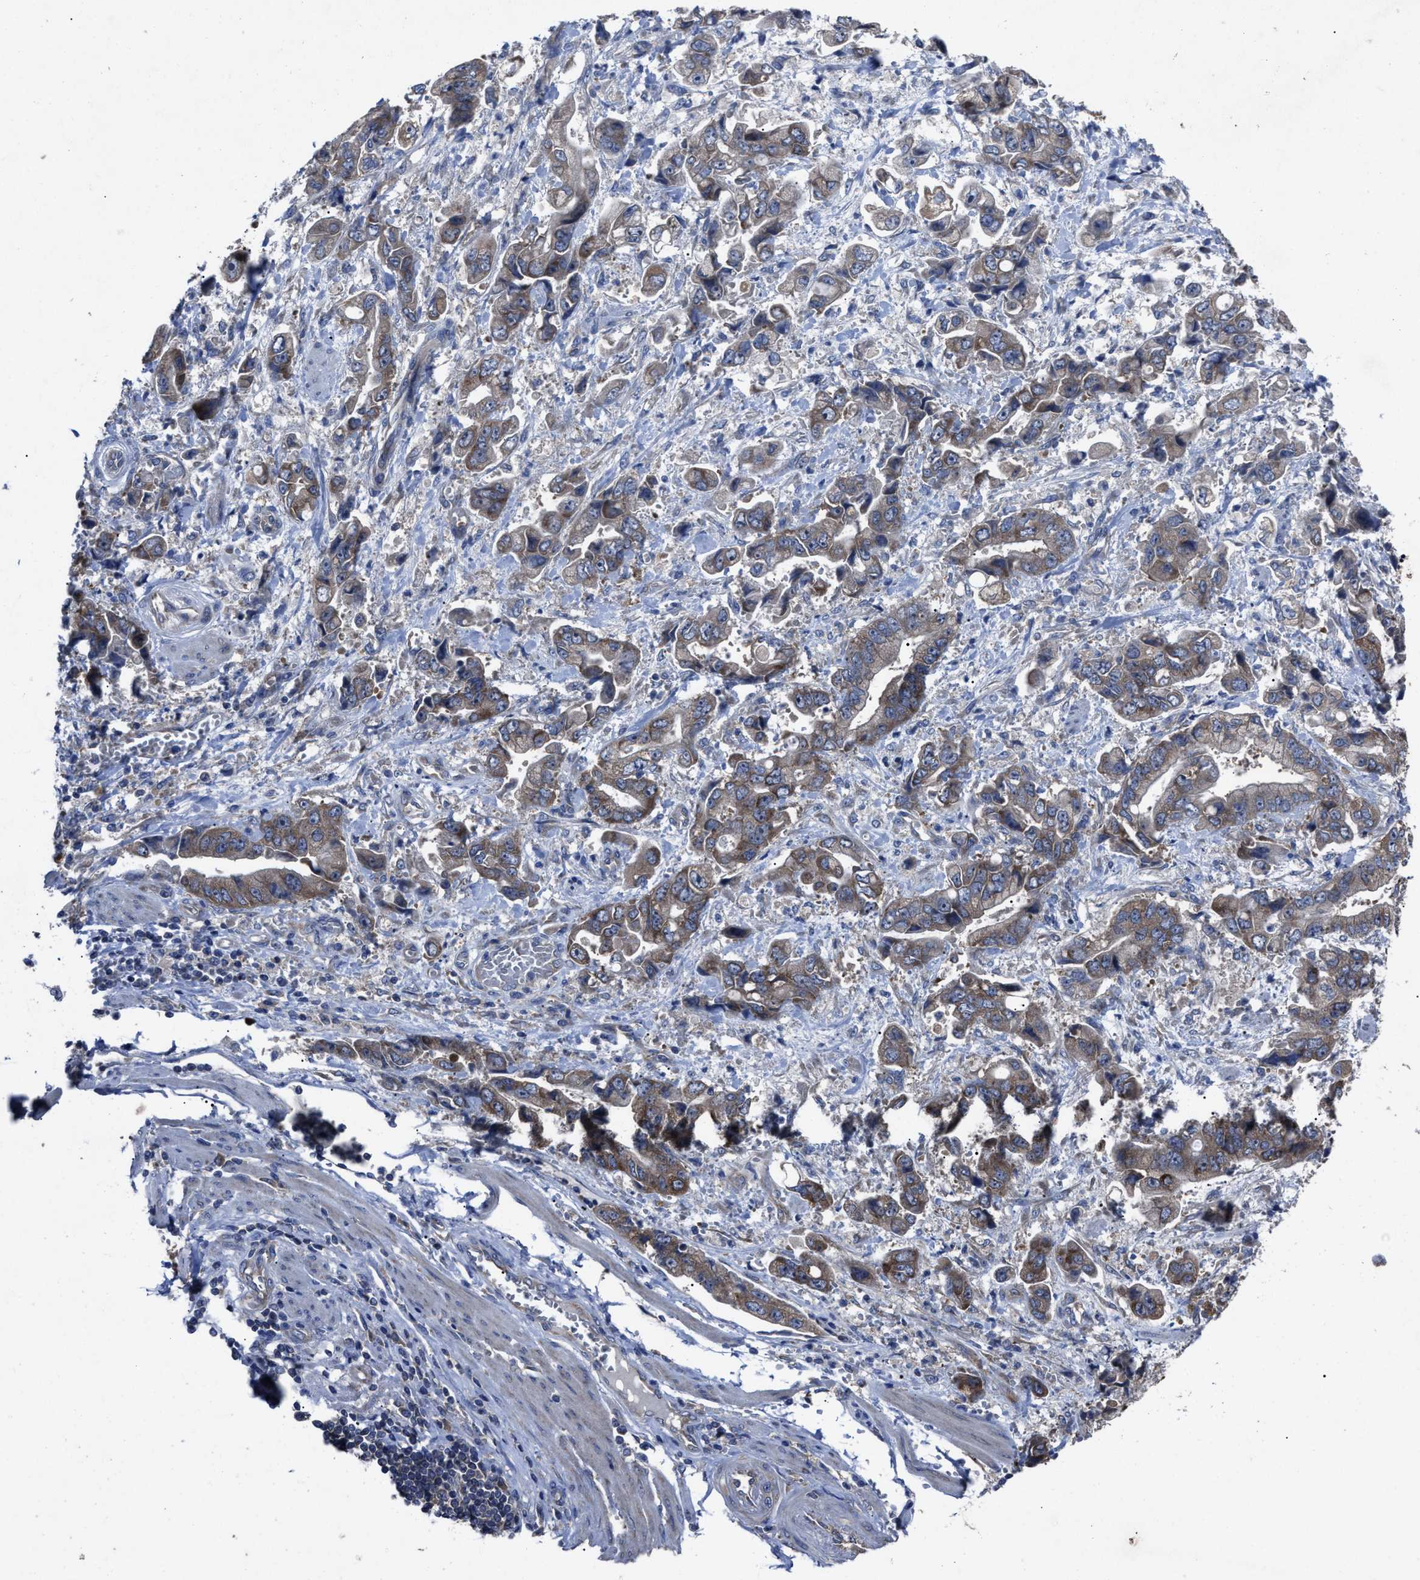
{"staining": {"intensity": "weak", "quantity": ">75%", "location": "cytoplasmic/membranous"}, "tissue": "stomach cancer", "cell_type": "Tumor cells", "image_type": "cancer", "snomed": [{"axis": "morphology", "description": "Normal tissue, NOS"}, {"axis": "morphology", "description": "Adenocarcinoma, NOS"}, {"axis": "topography", "description": "Stomach"}], "caption": "Immunohistochemical staining of stomach cancer (adenocarcinoma) exhibits low levels of weak cytoplasmic/membranous staining in approximately >75% of tumor cells.", "gene": "UPF1", "patient": {"sex": "male", "age": 62}}